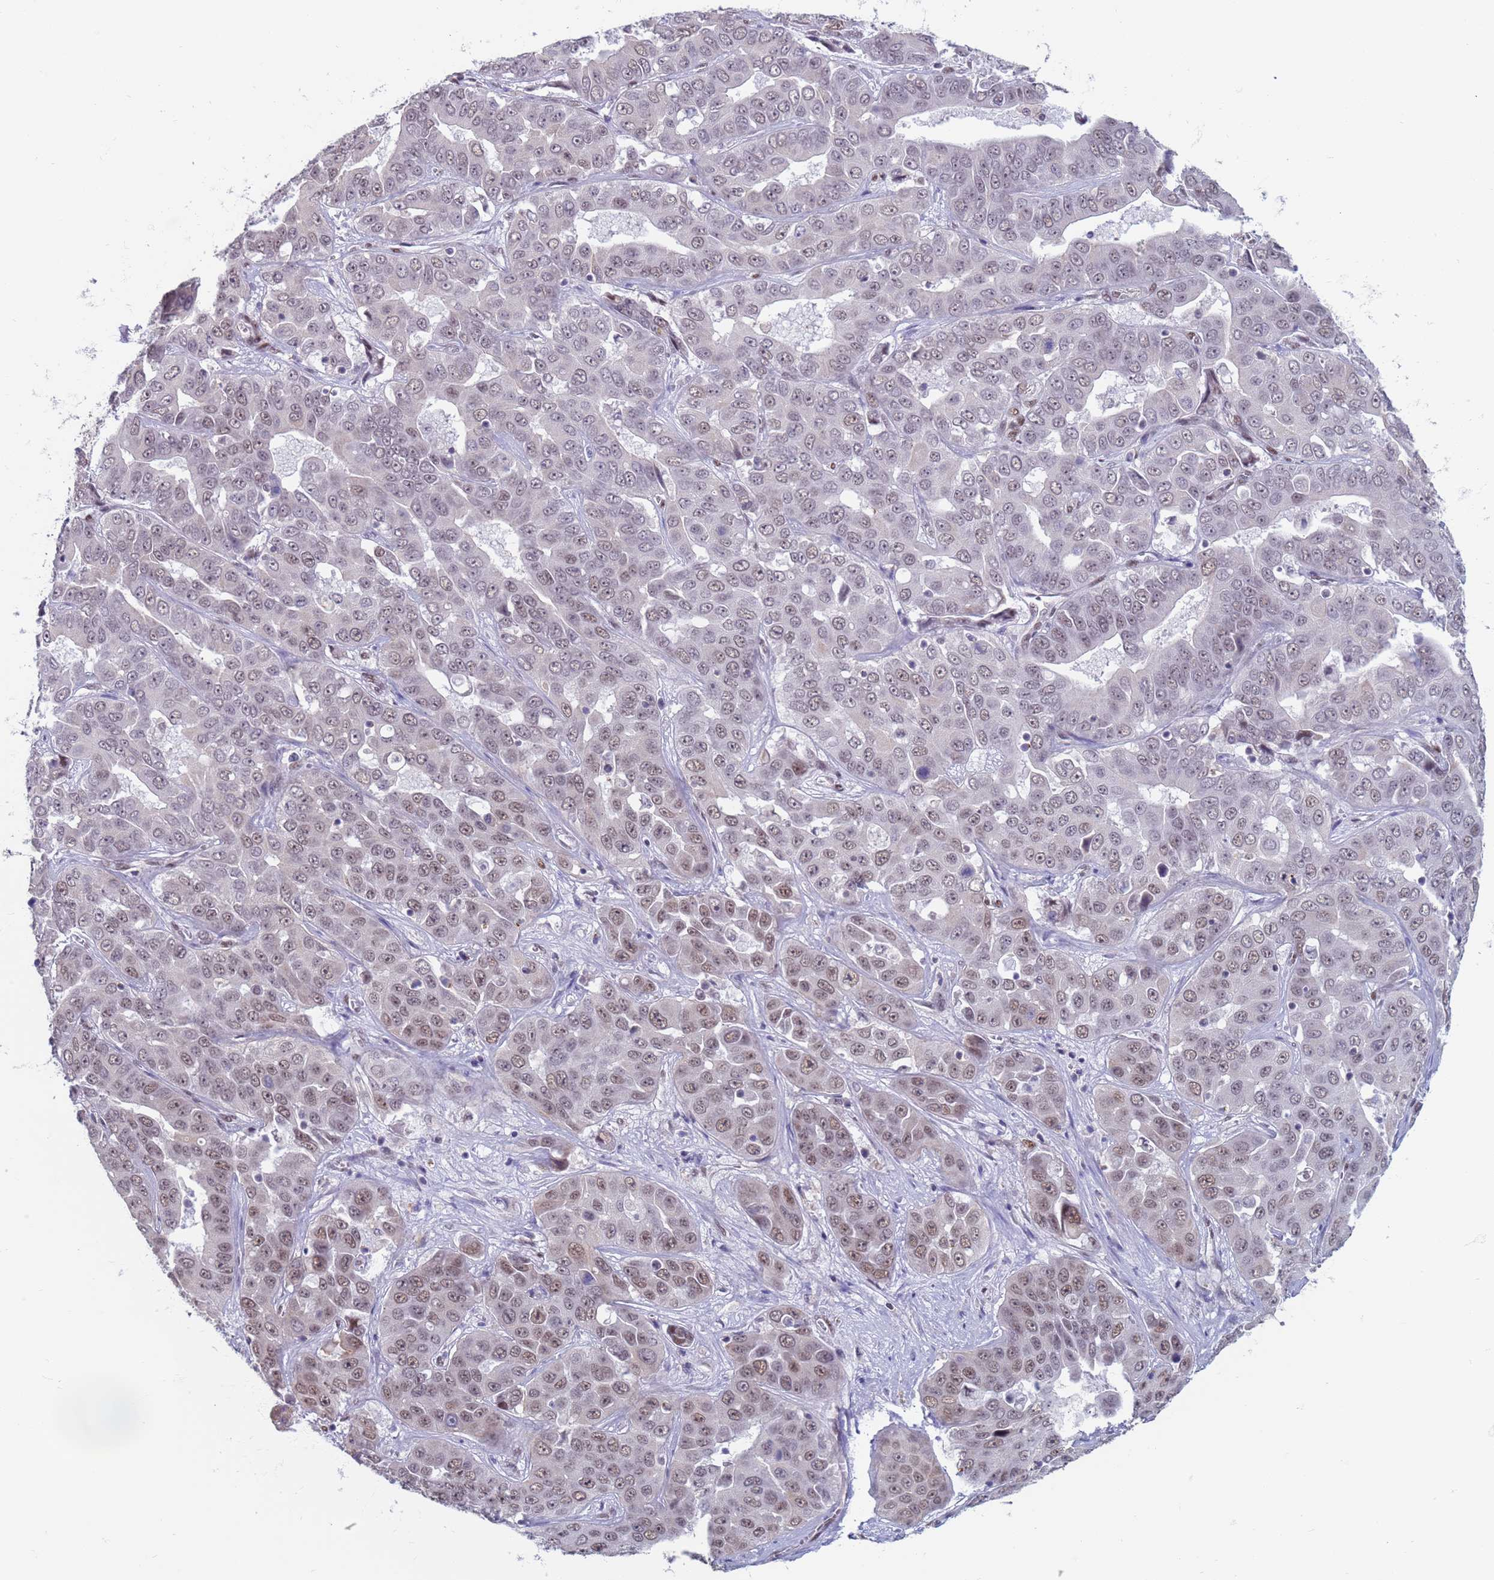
{"staining": {"intensity": "weak", "quantity": ">75%", "location": "nuclear"}, "tissue": "liver cancer", "cell_type": "Tumor cells", "image_type": "cancer", "snomed": [{"axis": "morphology", "description": "Cholangiocarcinoma"}, {"axis": "topography", "description": "Liver"}], "caption": "This is an image of immunohistochemistry staining of liver cancer, which shows weak staining in the nuclear of tumor cells.", "gene": "SAE1", "patient": {"sex": "female", "age": 52}}